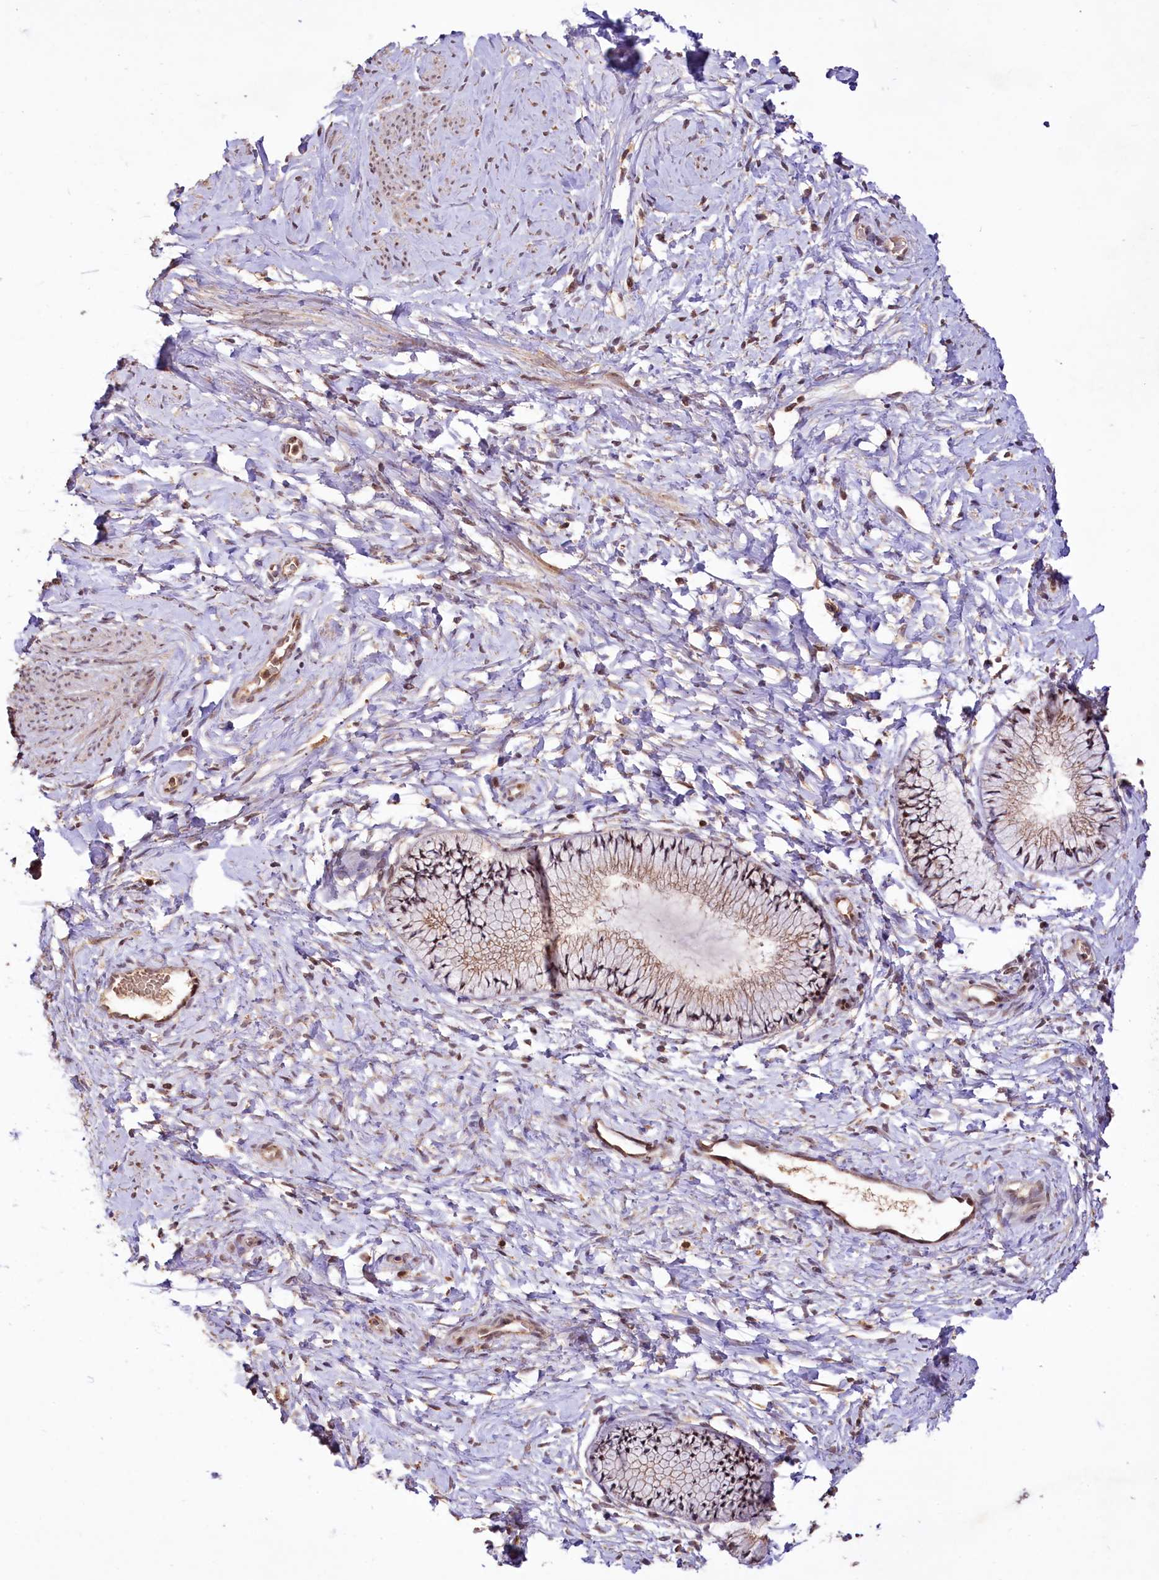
{"staining": {"intensity": "weak", "quantity": ">75%", "location": "cytoplasmic/membranous,nuclear"}, "tissue": "cervix", "cell_type": "Glandular cells", "image_type": "normal", "snomed": [{"axis": "morphology", "description": "Normal tissue, NOS"}, {"axis": "topography", "description": "Cervix"}], "caption": "IHC staining of benign cervix, which reveals low levels of weak cytoplasmic/membranous,nuclear positivity in approximately >75% of glandular cells indicating weak cytoplasmic/membranous,nuclear protein positivity. The staining was performed using DAB (3,3'-diaminobenzidine) (brown) for protein detection and nuclei were counterstained in hematoxylin (blue).", "gene": "RRP8", "patient": {"sex": "female", "age": 33}}